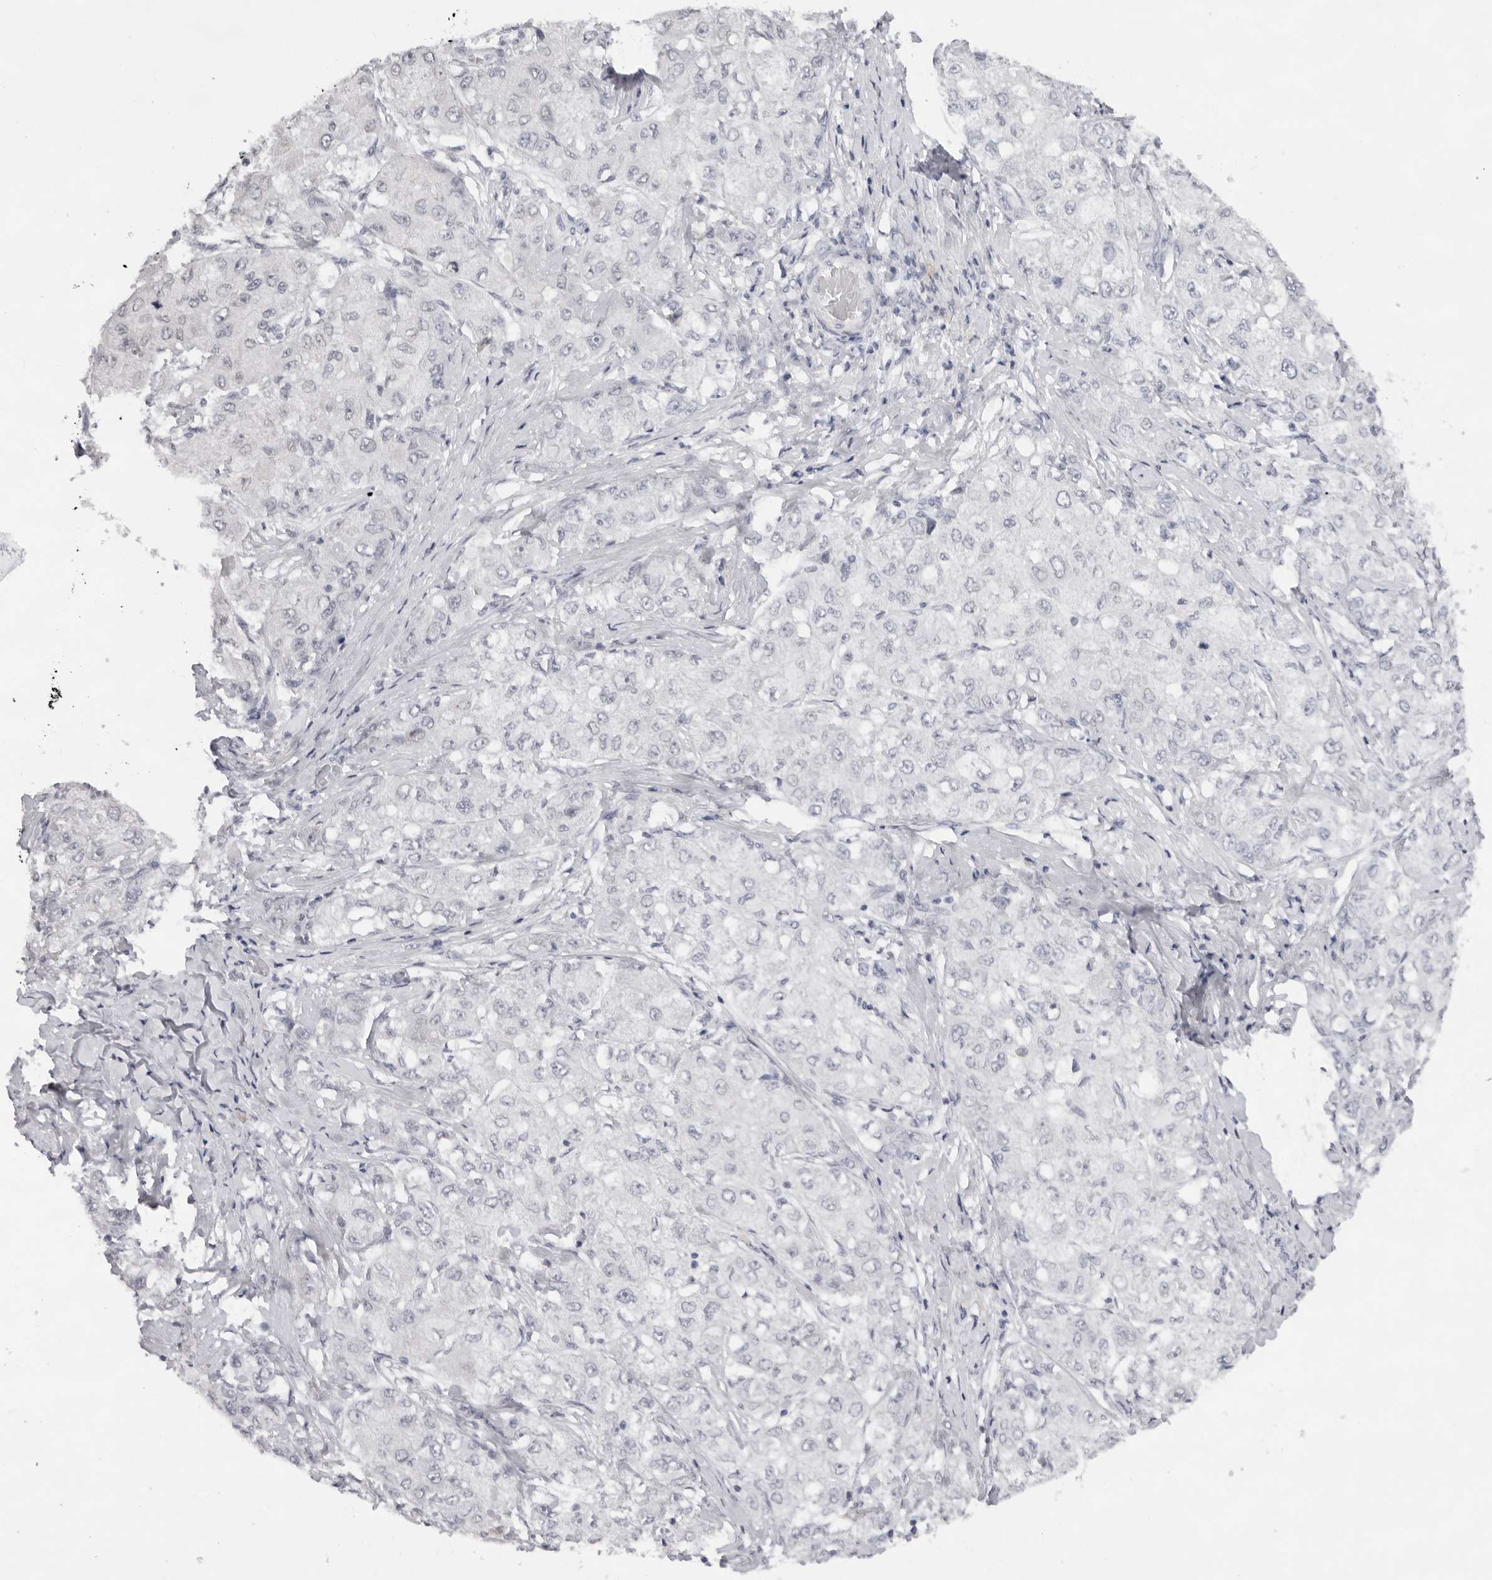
{"staining": {"intensity": "negative", "quantity": "none", "location": "none"}, "tissue": "liver cancer", "cell_type": "Tumor cells", "image_type": "cancer", "snomed": [{"axis": "morphology", "description": "Carcinoma, Hepatocellular, NOS"}, {"axis": "topography", "description": "Liver"}], "caption": "A micrograph of liver cancer (hepatocellular carcinoma) stained for a protein shows no brown staining in tumor cells.", "gene": "KLK12", "patient": {"sex": "male", "age": 80}}